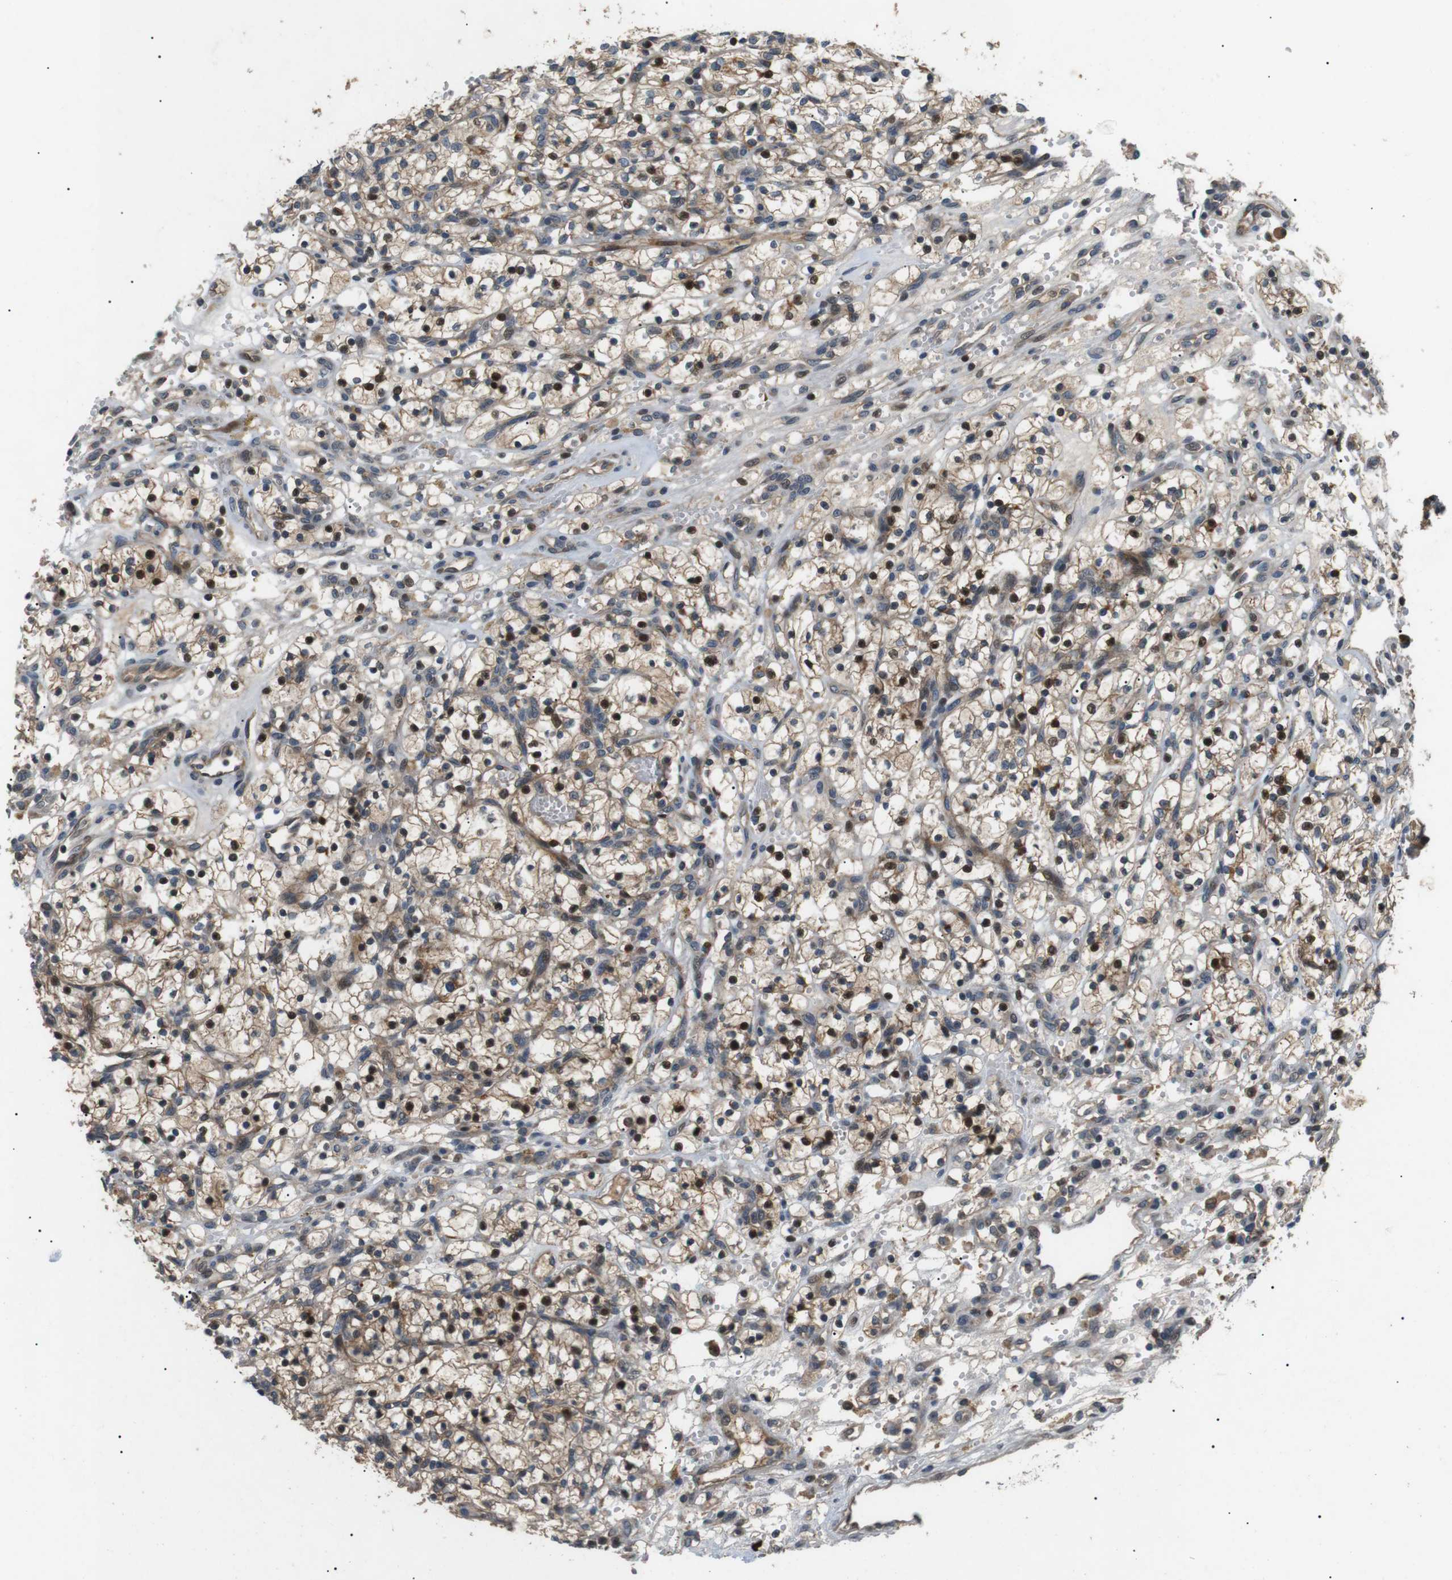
{"staining": {"intensity": "weak", "quantity": ">75%", "location": "cytoplasmic/membranous,nuclear"}, "tissue": "renal cancer", "cell_type": "Tumor cells", "image_type": "cancer", "snomed": [{"axis": "morphology", "description": "Adenocarcinoma, NOS"}, {"axis": "topography", "description": "Kidney"}], "caption": "Immunohistochemistry (IHC) of human renal adenocarcinoma demonstrates low levels of weak cytoplasmic/membranous and nuclear staining in approximately >75% of tumor cells.", "gene": "HSPA13", "patient": {"sex": "female", "age": 57}}